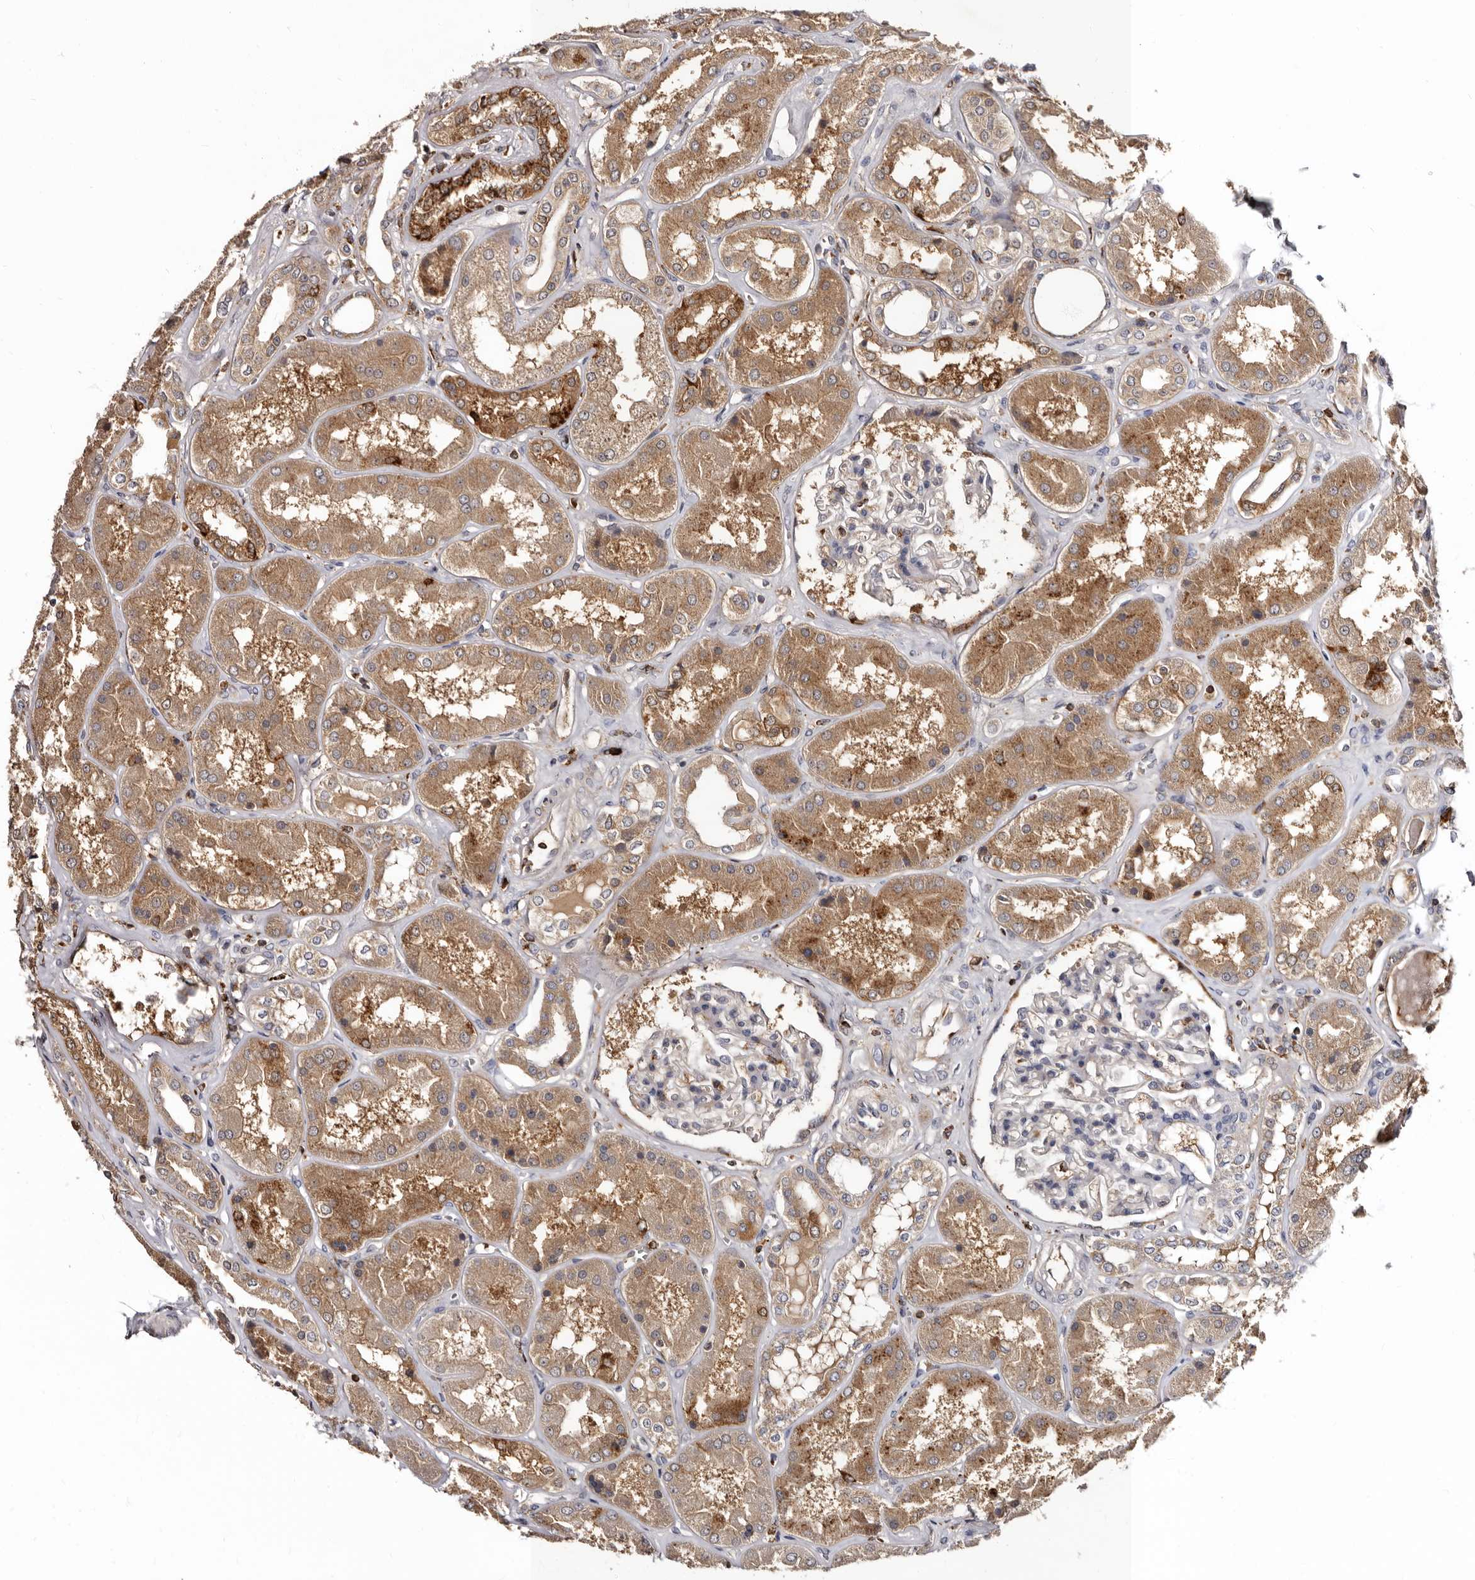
{"staining": {"intensity": "weak", "quantity": "<25%", "location": "cytoplasmic/membranous"}, "tissue": "kidney", "cell_type": "Cells in glomeruli", "image_type": "normal", "snomed": [{"axis": "morphology", "description": "Normal tissue, NOS"}, {"axis": "topography", "description": "Kidney"}], "caption": "The micrograph displays no significant staining in cells in glomeruli of kidney.", "gene": "BAX", "patient": {"sex": "female", "age": 56}}